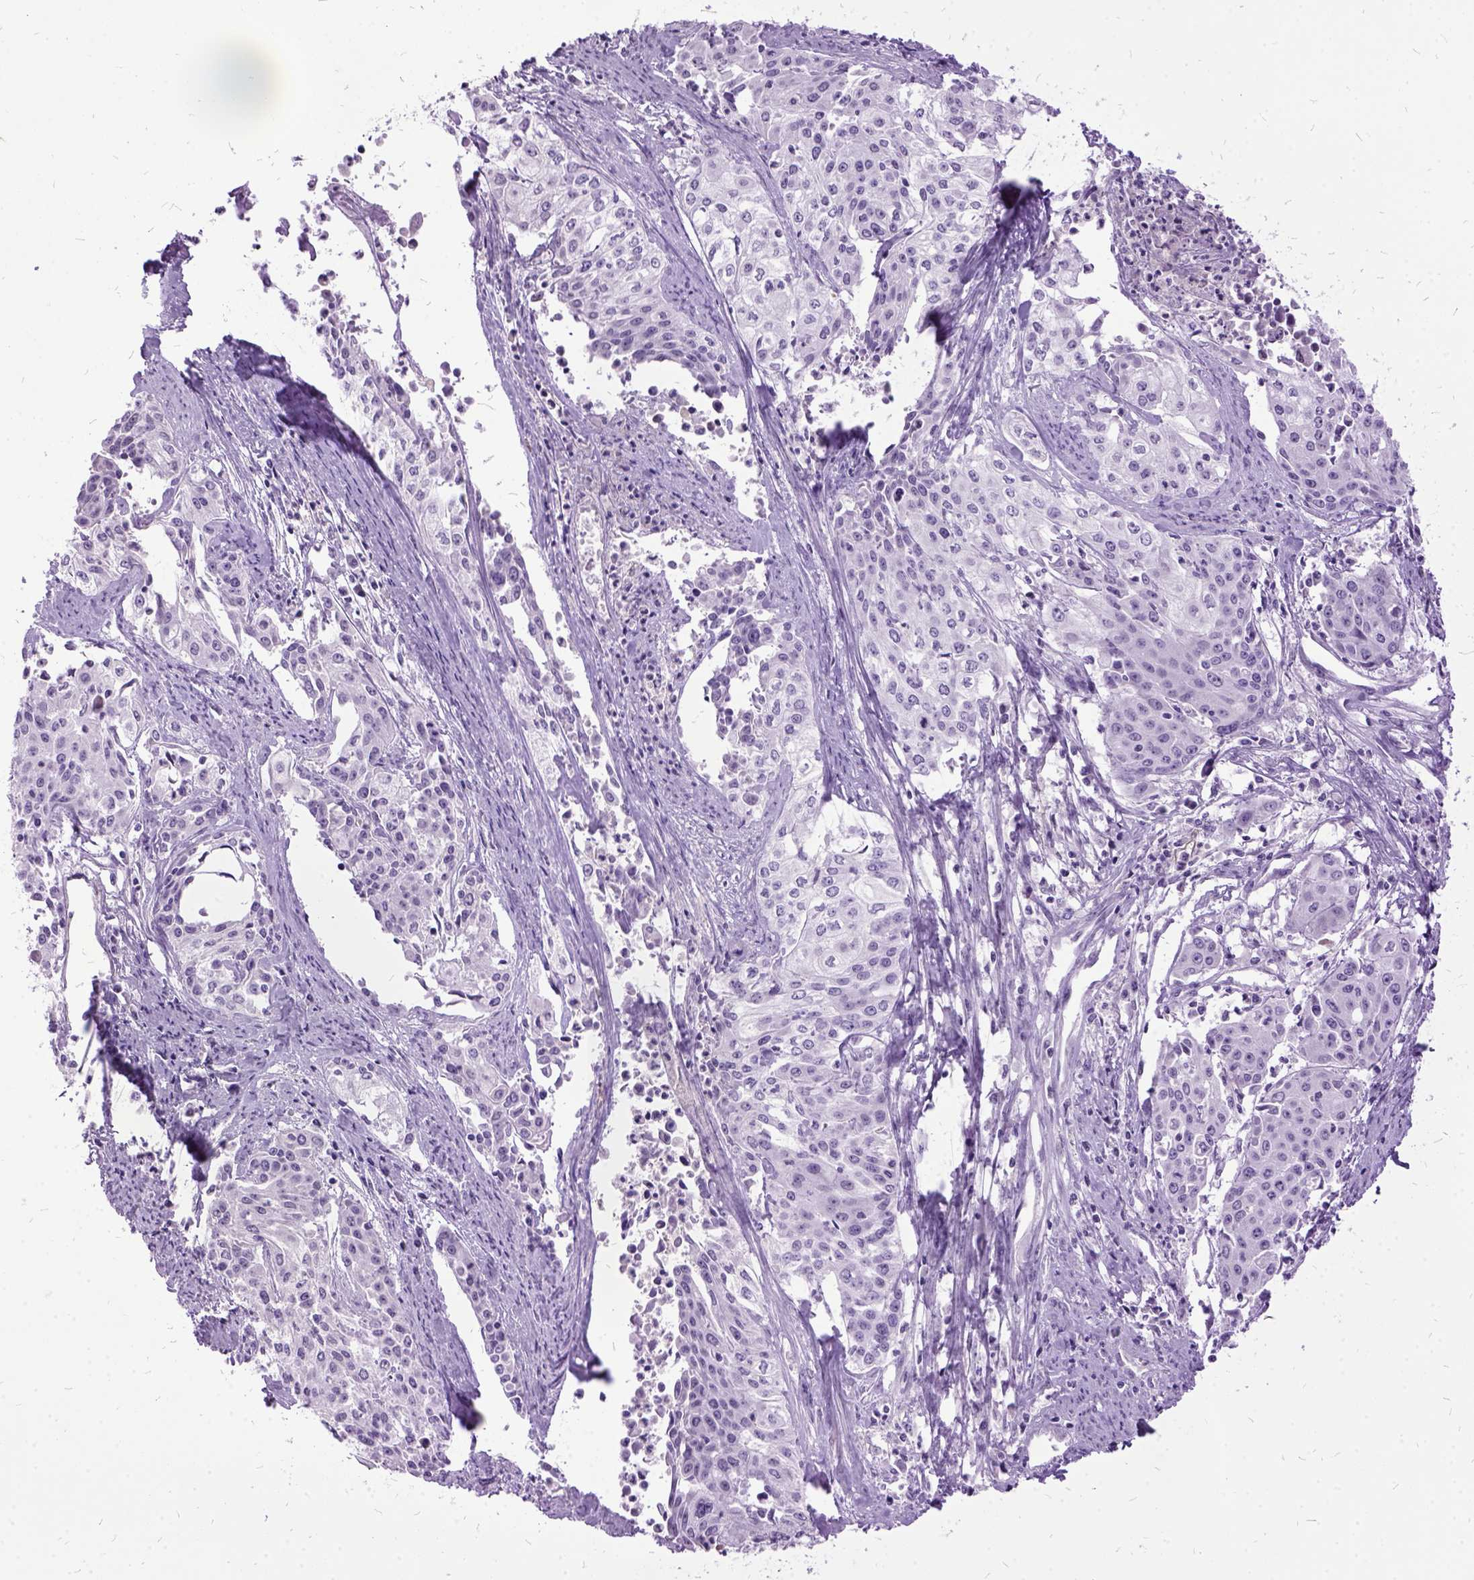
{"staining": {"intensity": "negative", "quantity": "none", "location": "none"}, "tissue": "cervical cancer", "cell_type": "Tumor cells", "image_type": "cancer", "snomed": [{"axis": "morphology", "description": "Squamous cell carcinoma, NOS"}, {"axis": "topography", "description": "Cervix"}], "caption": "Immunohistochemistry (IHC) micrograph of human cervical cancer stained for a protein (brown), which reveals no positivity in tumor cells.", "gene": "MME", "patient": {"sex": "female", "age": 39}}